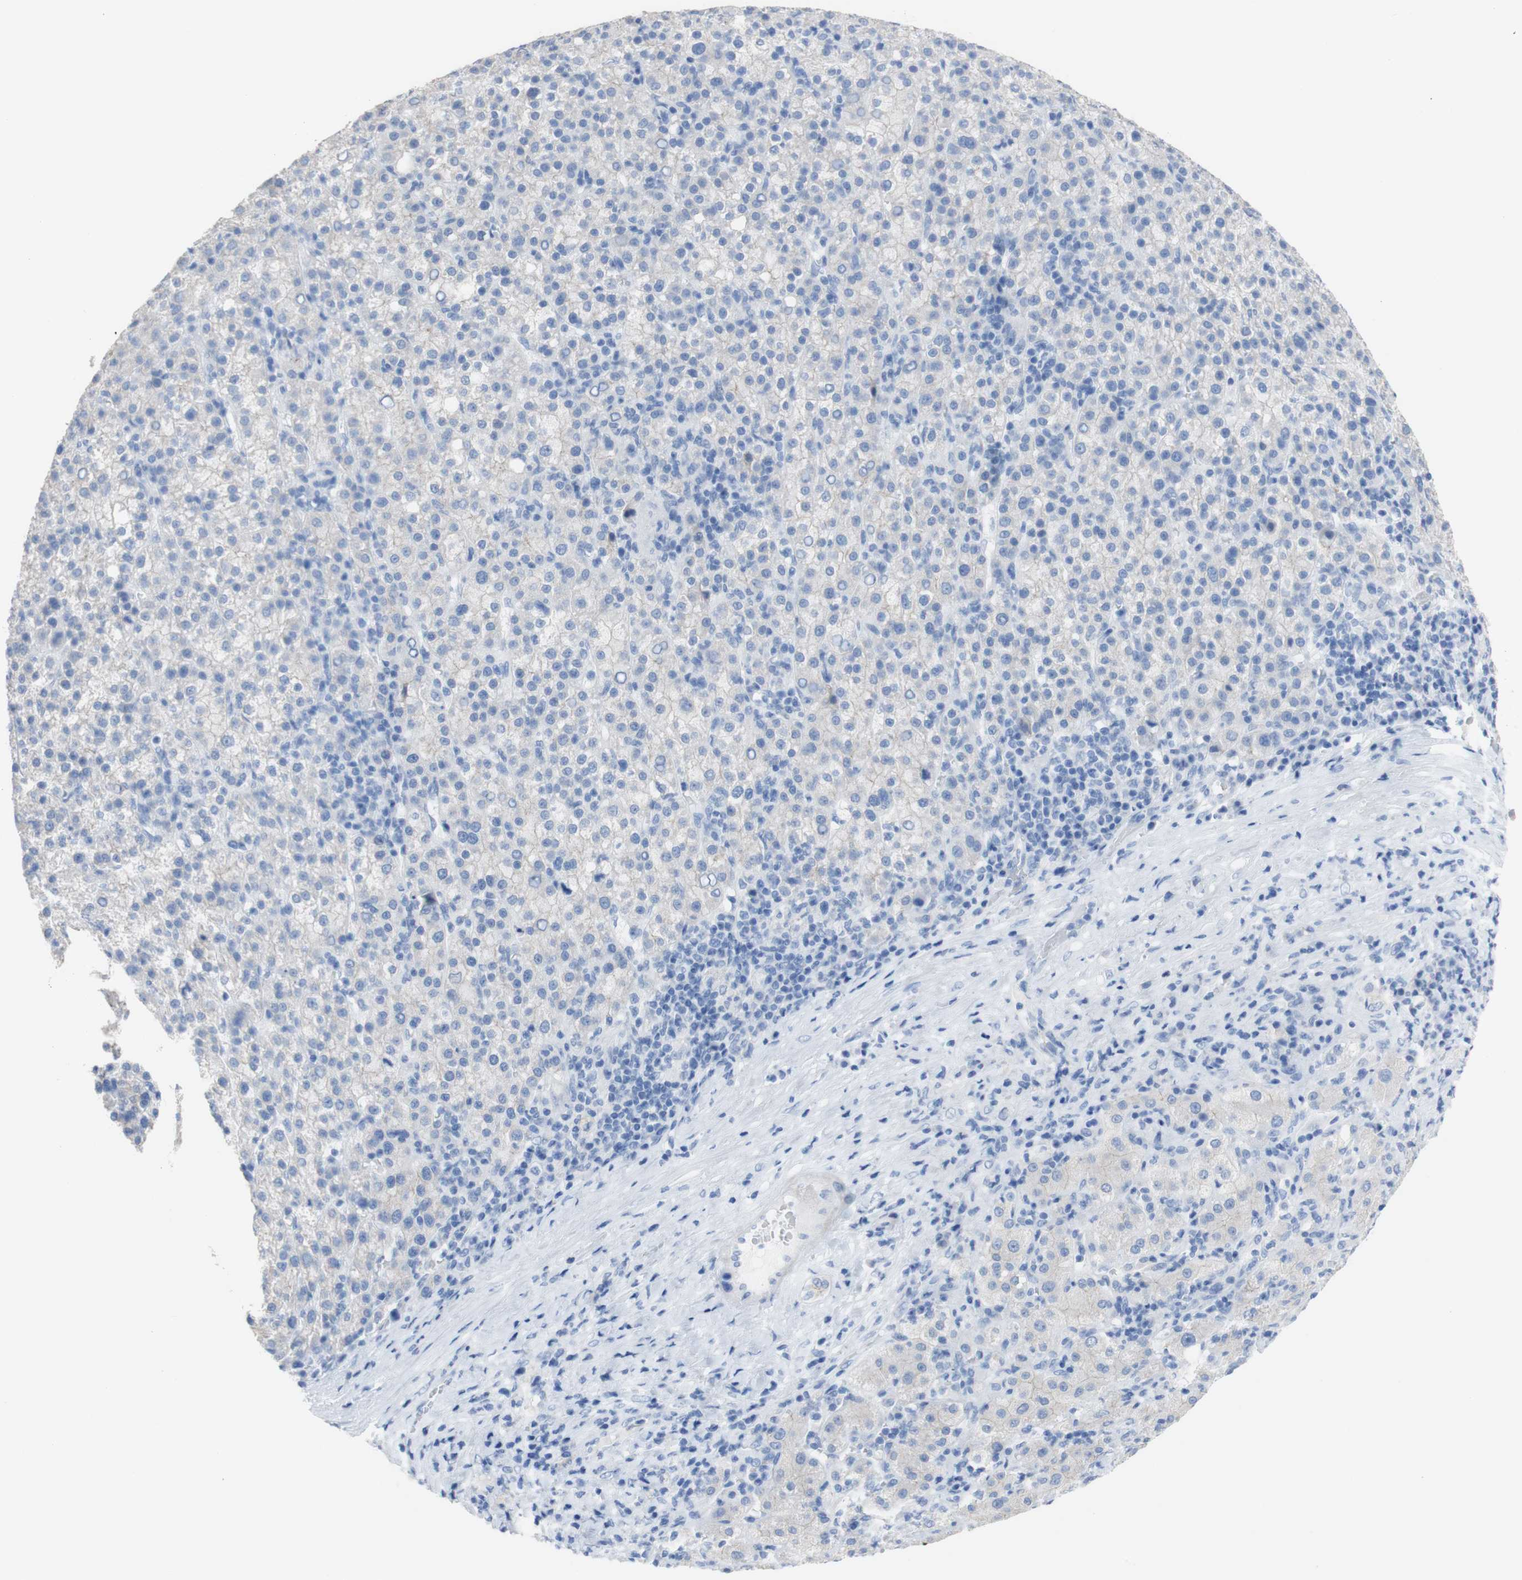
{"staining": {"intensity": "negative", "quantity": "none", "location": "none"}, "tissue": "liver cancer", "cell_type": "Tumor cells", "image_type": "cancer", "snomed": [{"axis": "morphology", "description": "Carcinoma, Hepatocellular, NOS"}, {"axis": "topography", "description": "Liver"}], "caption": "An IHC histopathology image of liver cancer (hepatocellular carcinoma) is shown. There is no staining in tumor cells of liver cancer (hepatocellular carcinoma).", "gene": "DSC2", "patient": {"sex": "female", "age": 58}}